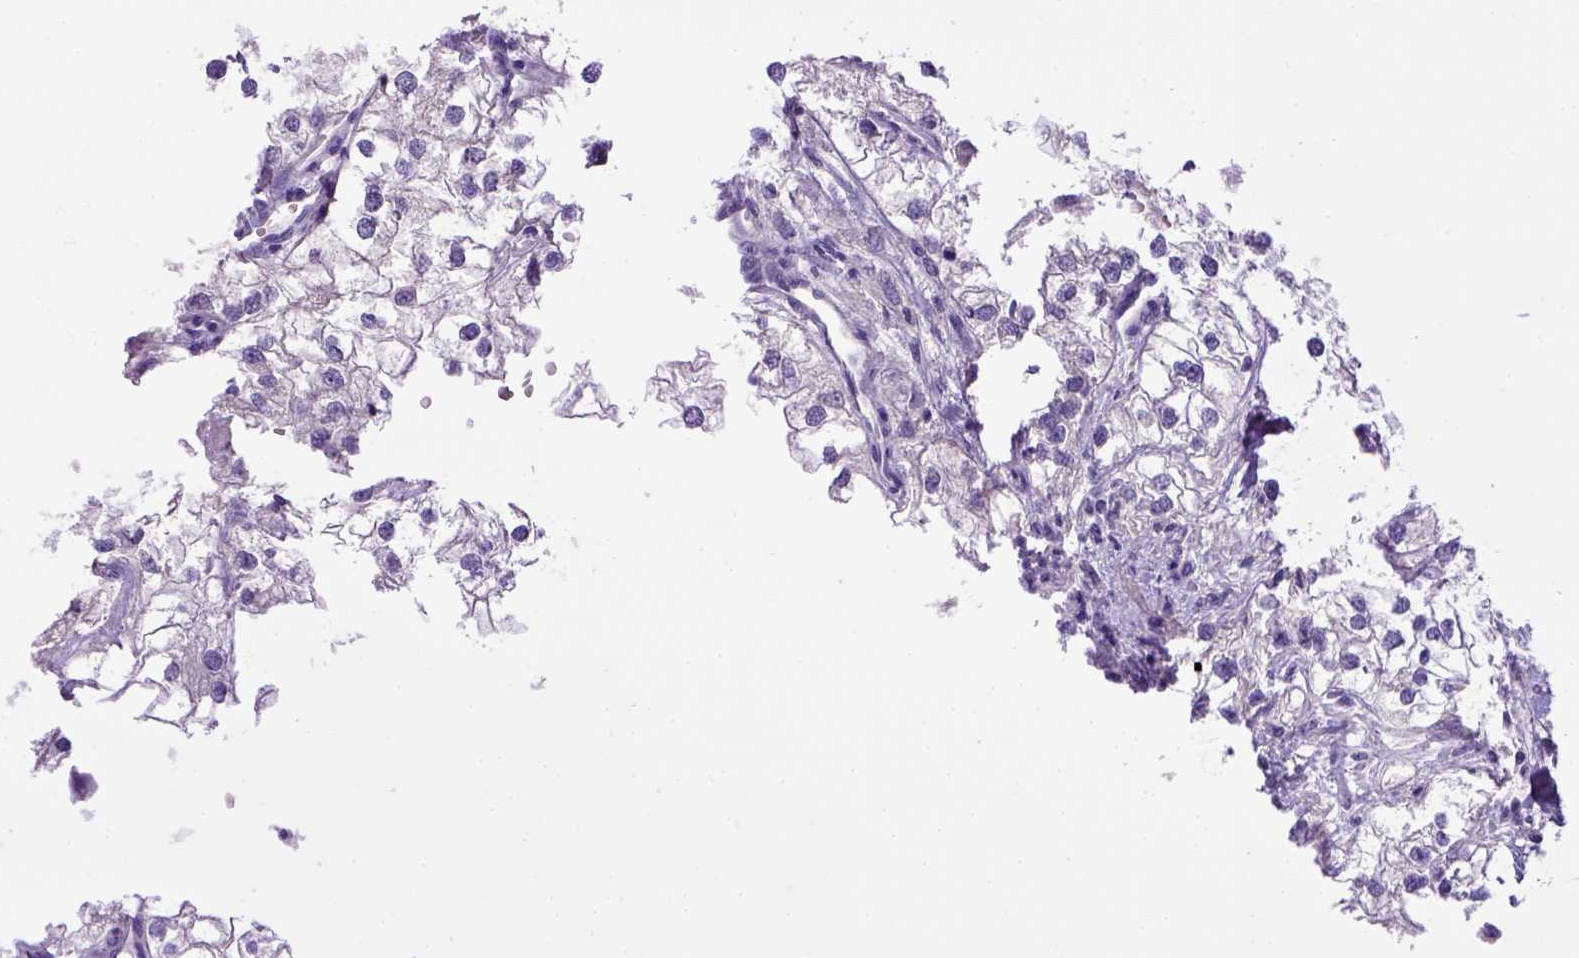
{"staining": {"intensity": "negative", "quantity": "none", "location": "none"}, "tissue": "renal cancer", "cell_type": "Tumor cells", "image_type": "cancer", "snomed": [{"axis": "morphology", "description": "Adenocarcinoma, NOS"}, {"axis": "topography", "description": "Kidney"}], "caption": "This is an immunohistochemistry (IHC) photomicrograph of renal cancer. There is no positivity in tumor cells.", "gene": "BAAT", "patient": {"sex": "male", "age": 59}}